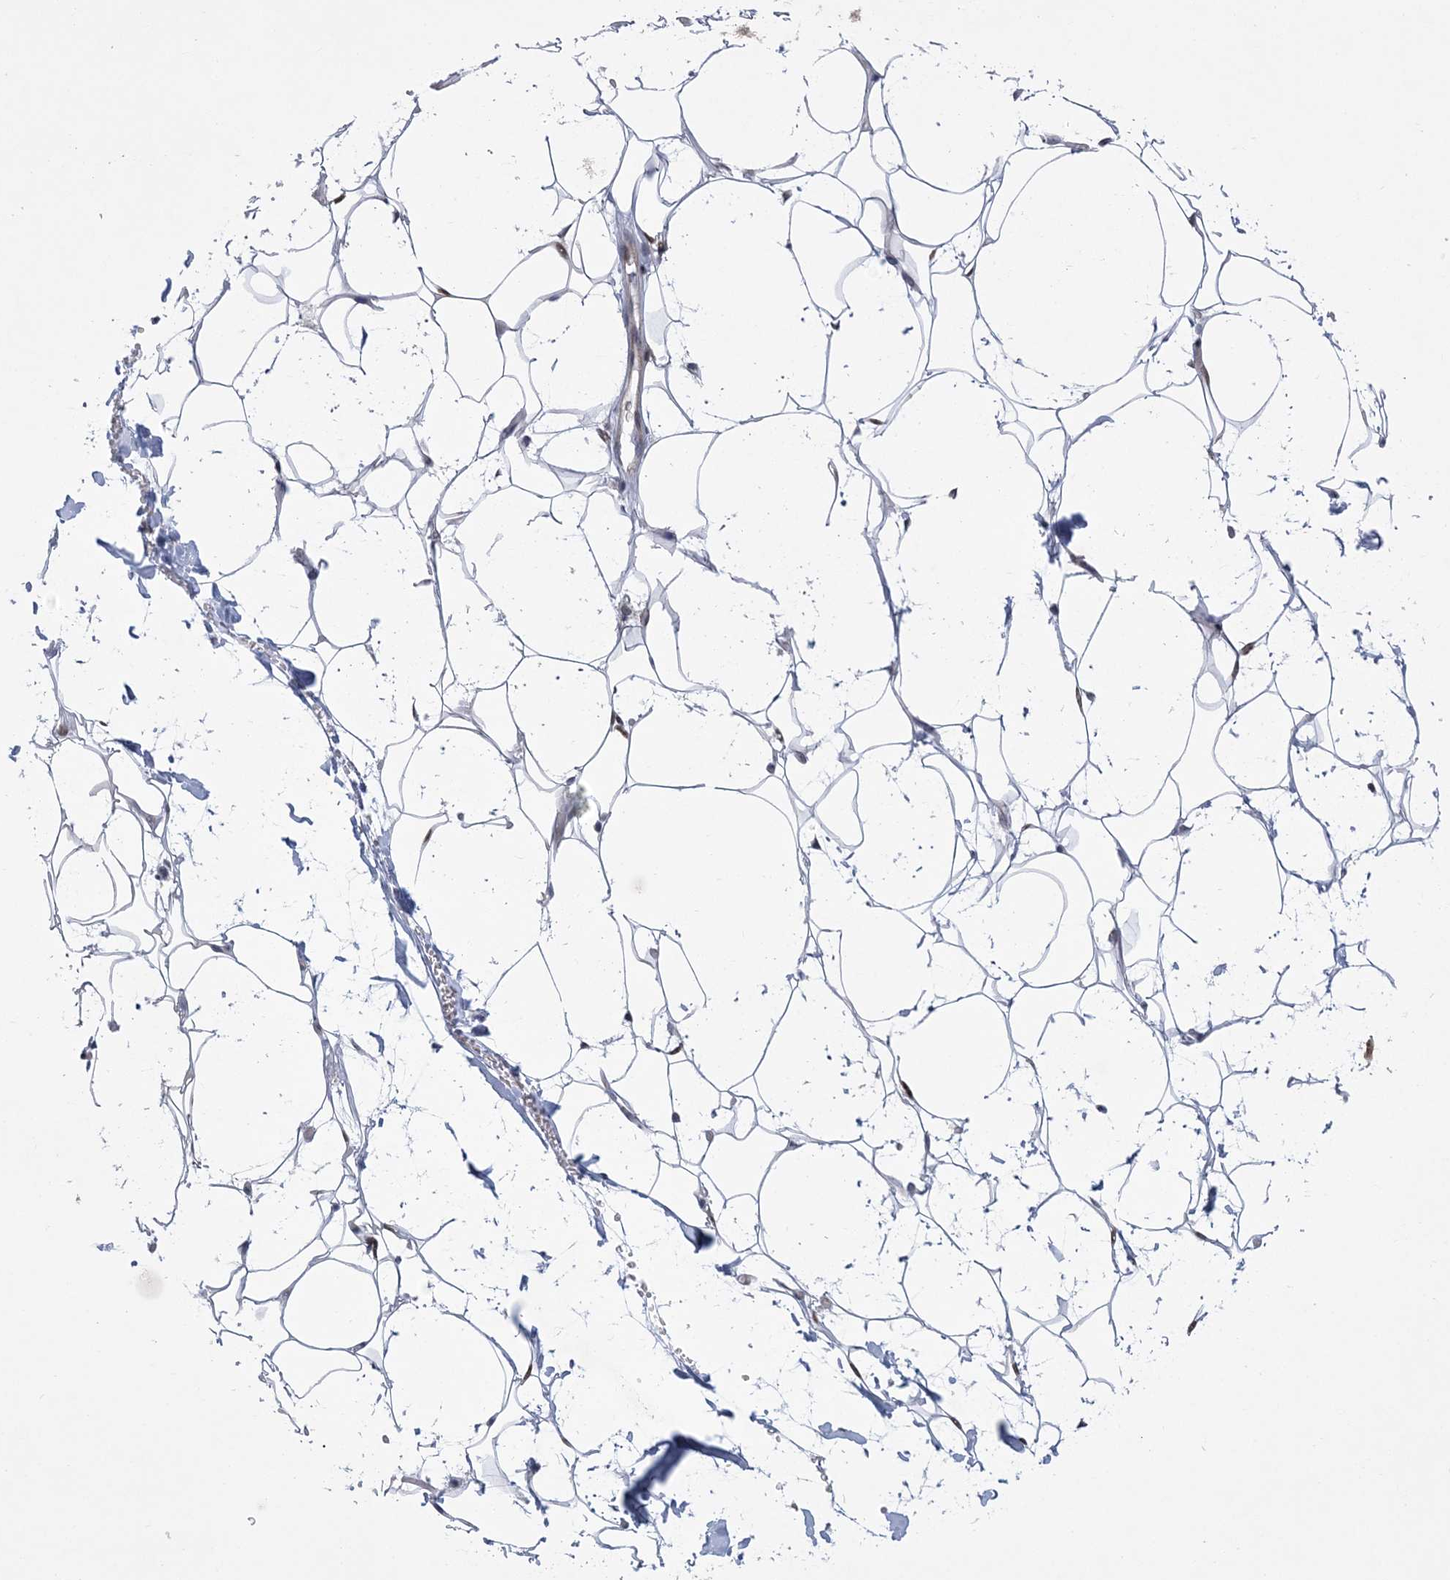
{"staining": {"intensity": "negative", "quantity": "none", "location": "none"}, "tissue": "adipose tissue", "cell_type": "Adipocytes", "image_type": "normal", "snomed": [{"axis": "morphology", "description": "Normal tissue, NOS"}, {"axis": "topography", "description": "Breast"}], "caption": "IHC micrograph of normal adipose tissue: human adipose tissue stained with DAB (3,3'-diaminobenzidine) shows no significant protein positivity in adipocytes. The staining was performed using DAB (3,3'-diaminobenzidine) to visualize the protein expression in brown, while the nuclei were stained in blue with hematoxylin (Magnification: 20x).", "gene": "HOMEZ", "patient": {"sex": "female", "age": 26}}